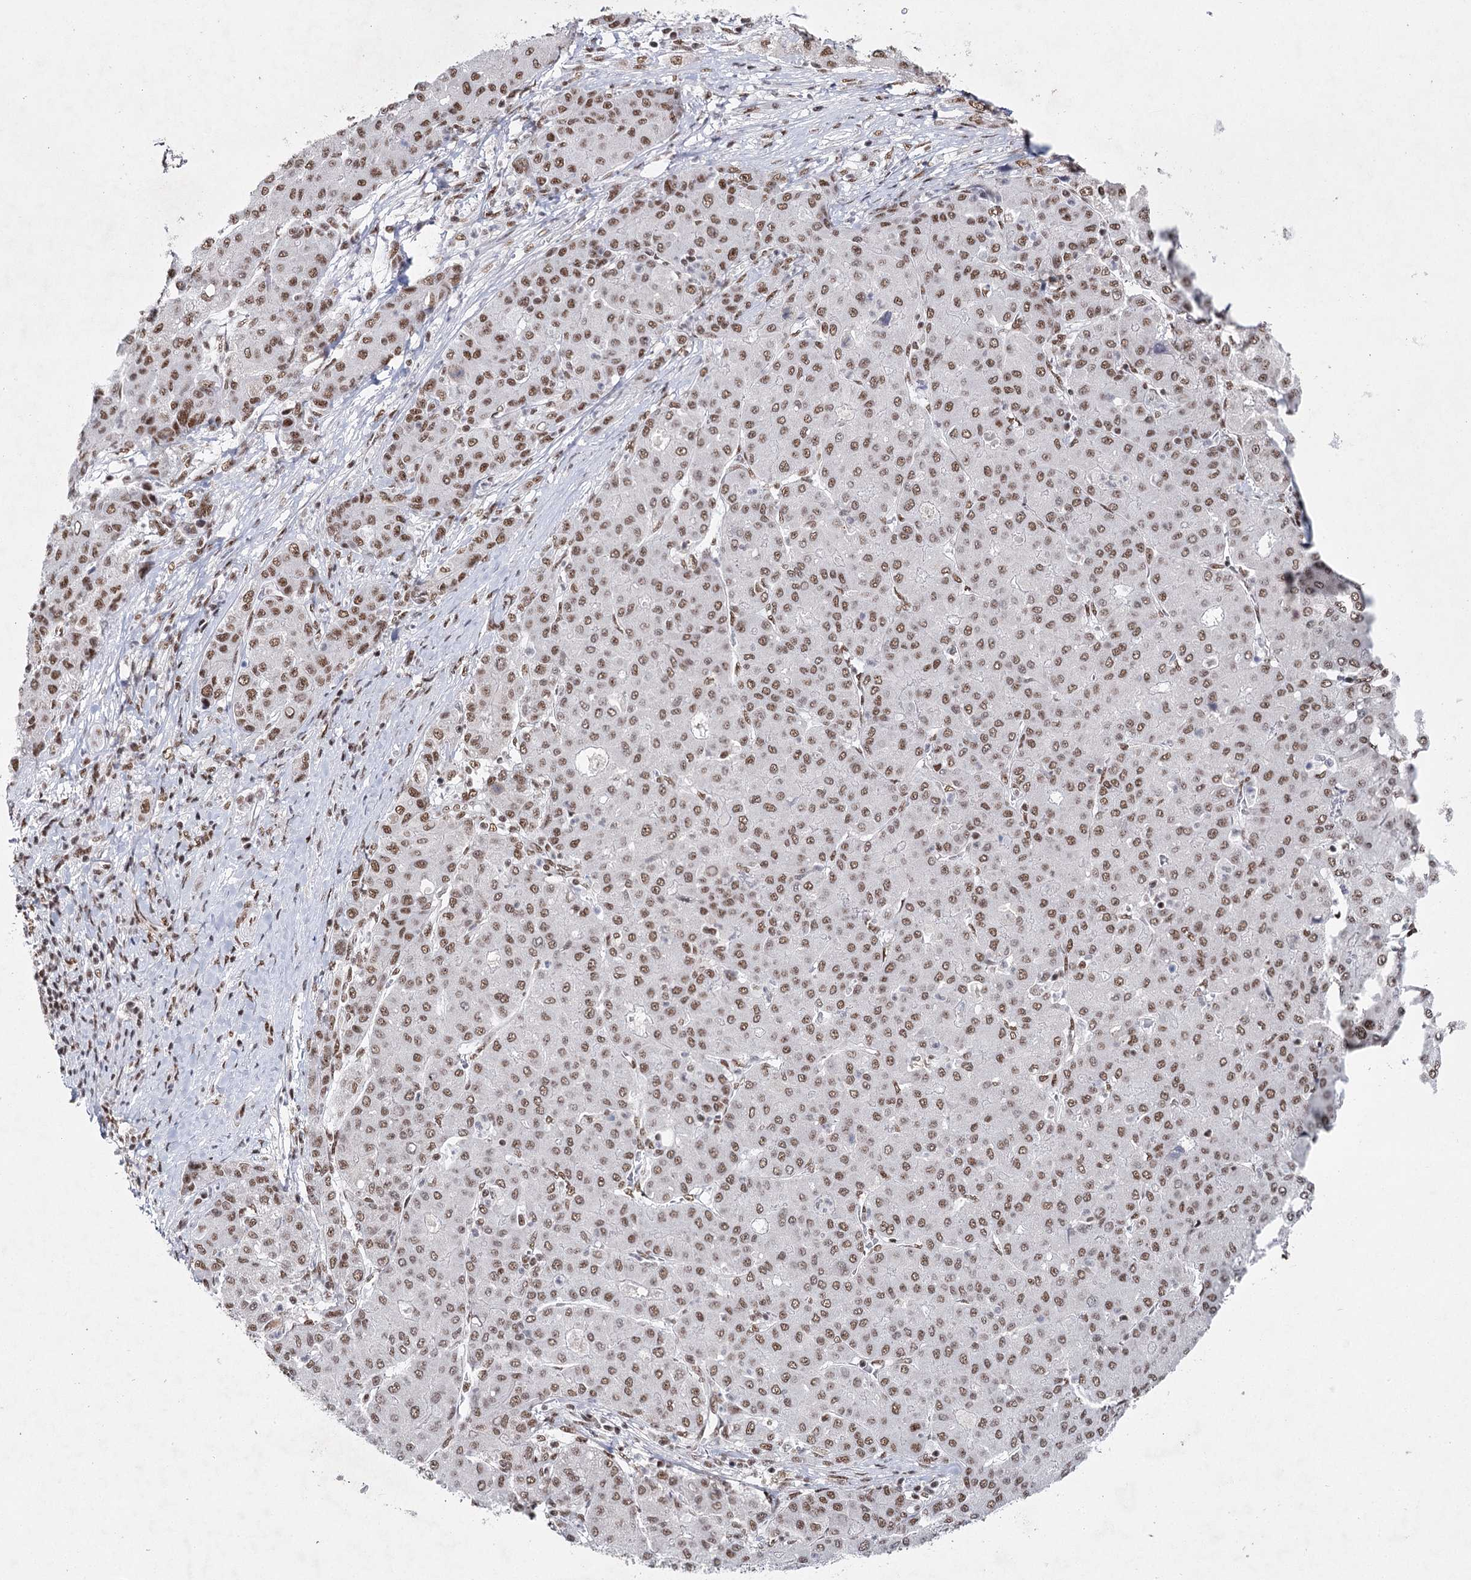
{"staining": {"intensity": "moderate", "quantity": ">75%", "location": "nuclear"}, "tissue": "liver cancer", "cell_type": "Tumor cells", "image_type": "cancer", "snomed": [{"axis": "morphology", "description": "Carcinoma, Hepatocellular, NOS"}, {"axis": "topography", "description": "Liver"}], "caption": "Immunohistochemistry histopathology image of neoplastic tissue: liver cancer (hepatocellular carcinoma) stained using immunohistochemistry shows medium levels of moderate protein expression localized specifically in the nuclear of tumor cells, appearing as a nuclear brown color.", "gene": "SCAF8", "patient": {"sex": "male", "age": 65}}